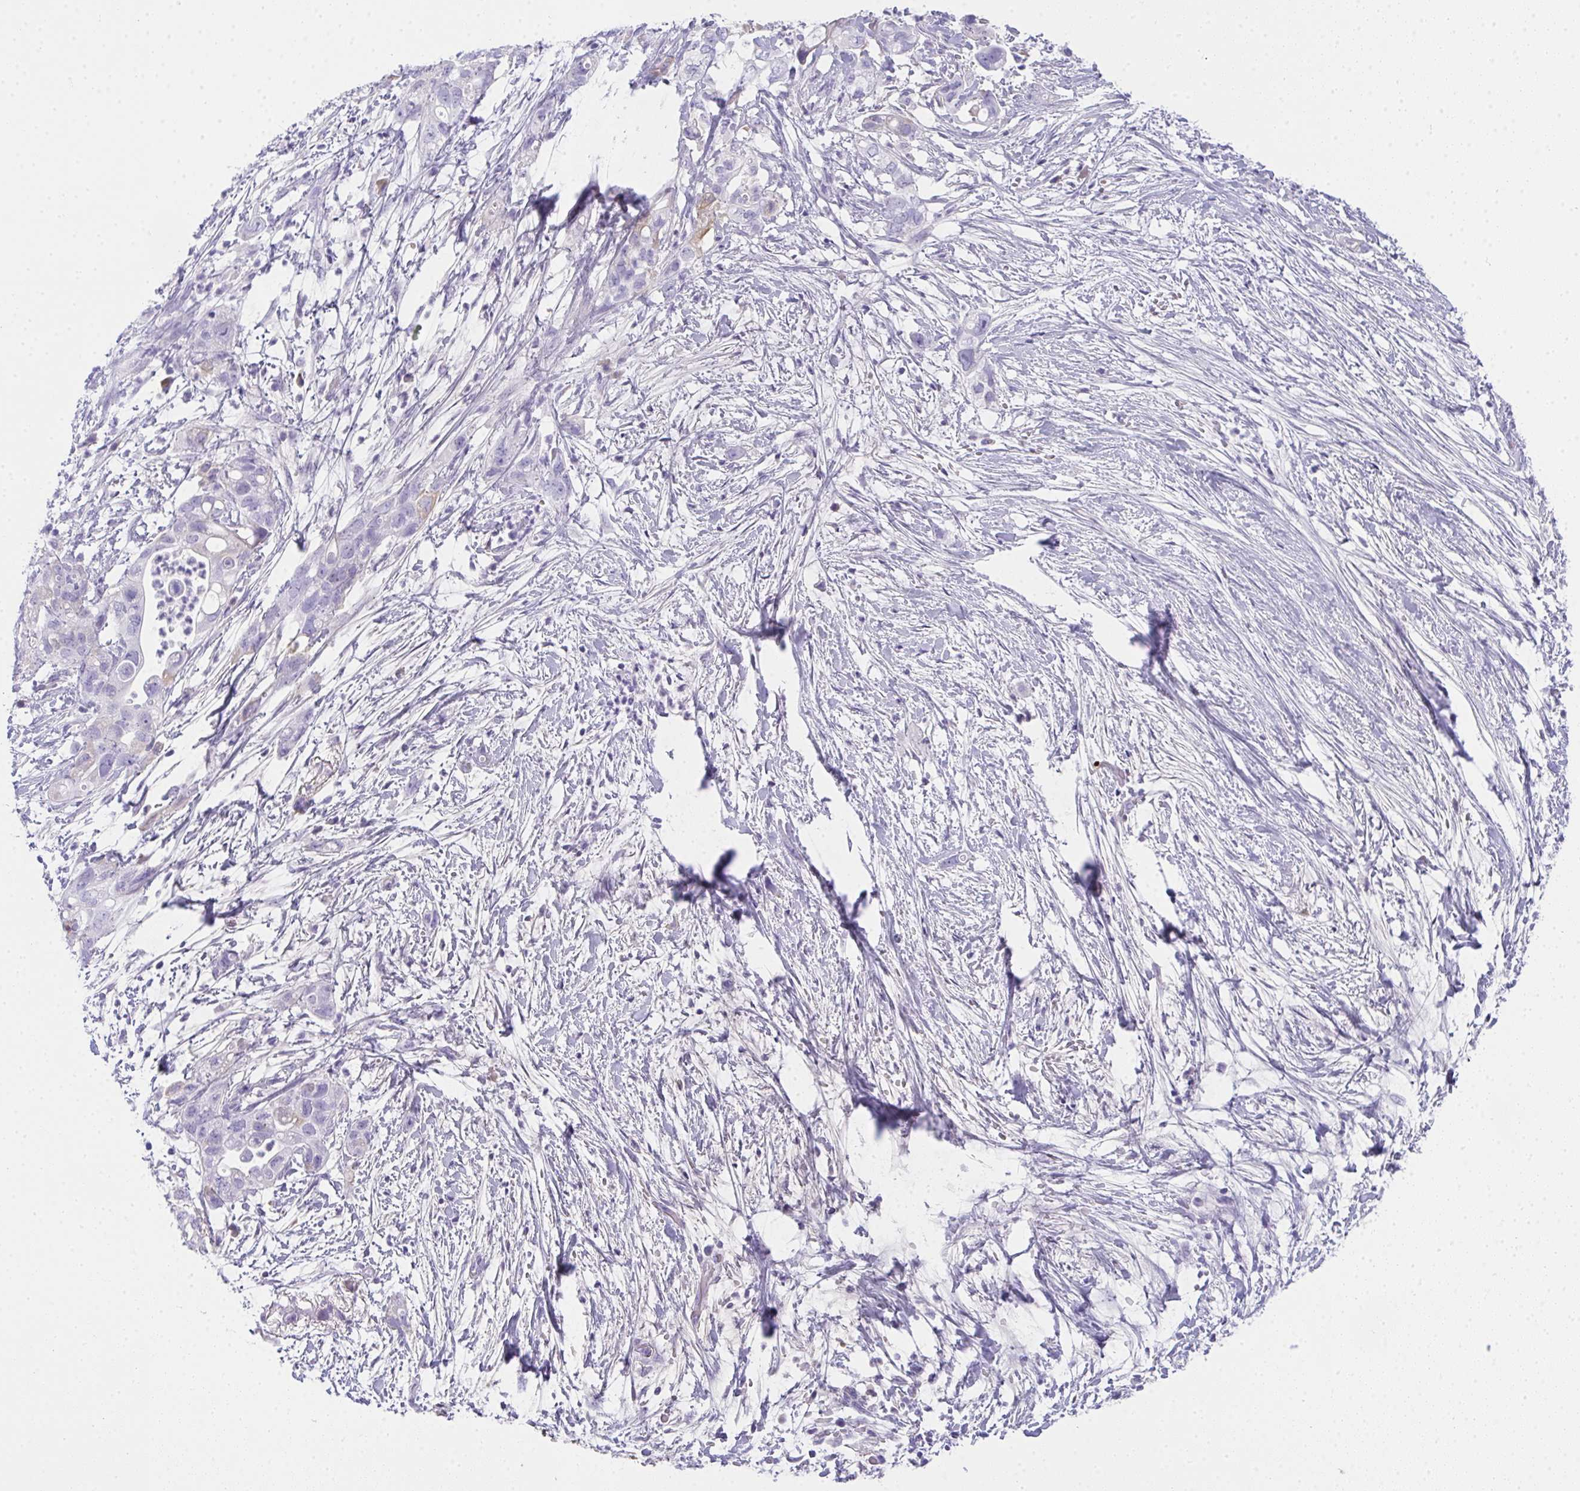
{"staining": {"intensity": "negative", "quantity": "none", "location": "none"}, "tissue": "pancreatic cancer", "cell_type": "Tumor cells", "image_type": "cancer", "snomed": [{"axis": "morphology", "description": "Adenocarcinoma, NOS"}, {"axis": "topography", "description": "Pancreas"}], "caption": "This is an IHC histopathology image of pancreatic cancer (adenocarcinoma). There is no staining in tumor cells.", "gene": "ZSWIM3", "patient": {"sex": "female", "age": 72}}